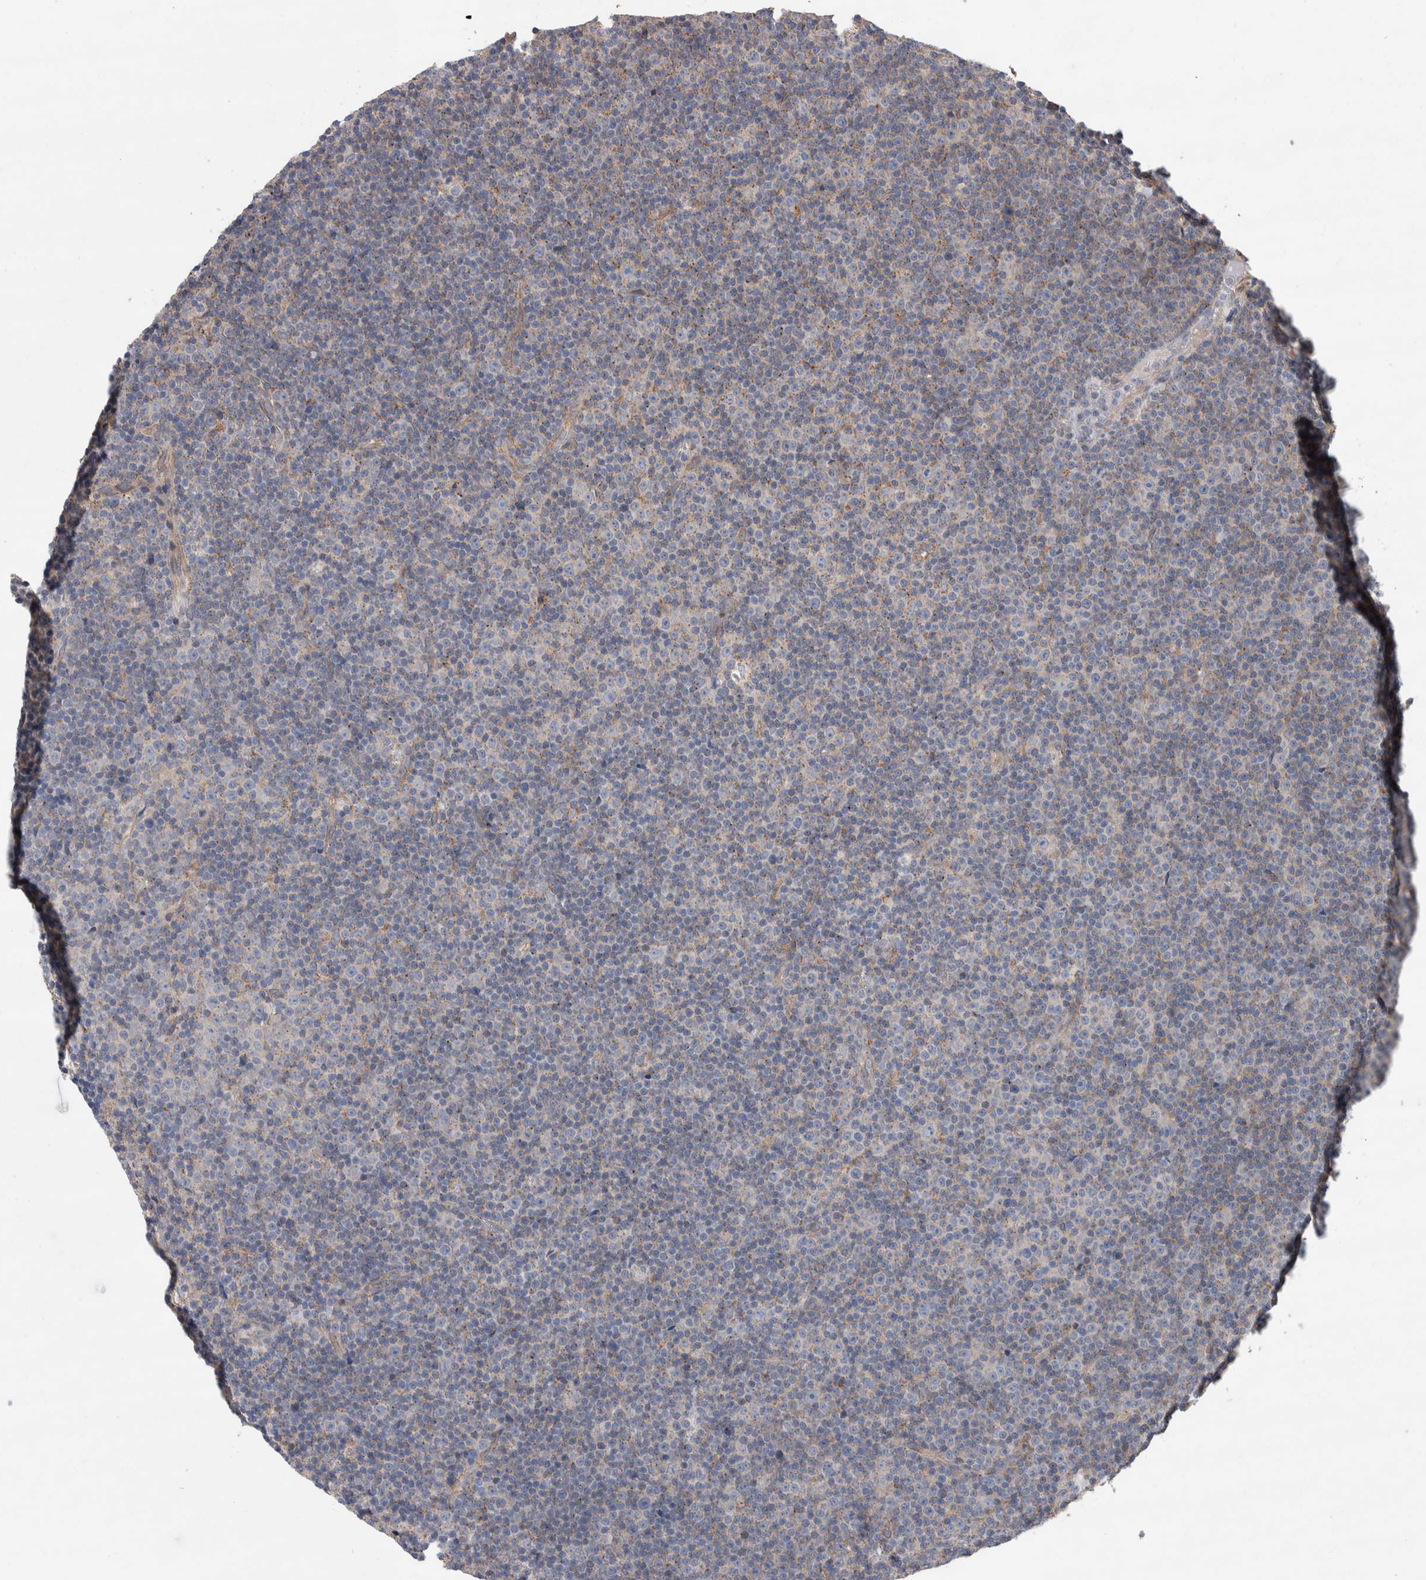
{"staining": {"intensity": "negative", "quantity": "none", "location": "none"}, "tissue": "lymphoma", "cell_type": "Tumor cells", "image_type": "cancer", "snomed": [{"axis": "morphology", "description": "Malignant lymphoma, non-Hodgkin's type, Low grade"}, {"axis": "topography", "description": "Lymph node"}], "caption": "High power microscopy image of an immunohistochemistry (IHC) photomicrograph of lymphoma, revealing no significant positivity in tumor cells. (DAB (3,3'-diaminobenzidine) immunohistochemistry with hematoxylin counter stain).", "gene": "GCNA", "patient": {"sex": "female", "age": 67}}